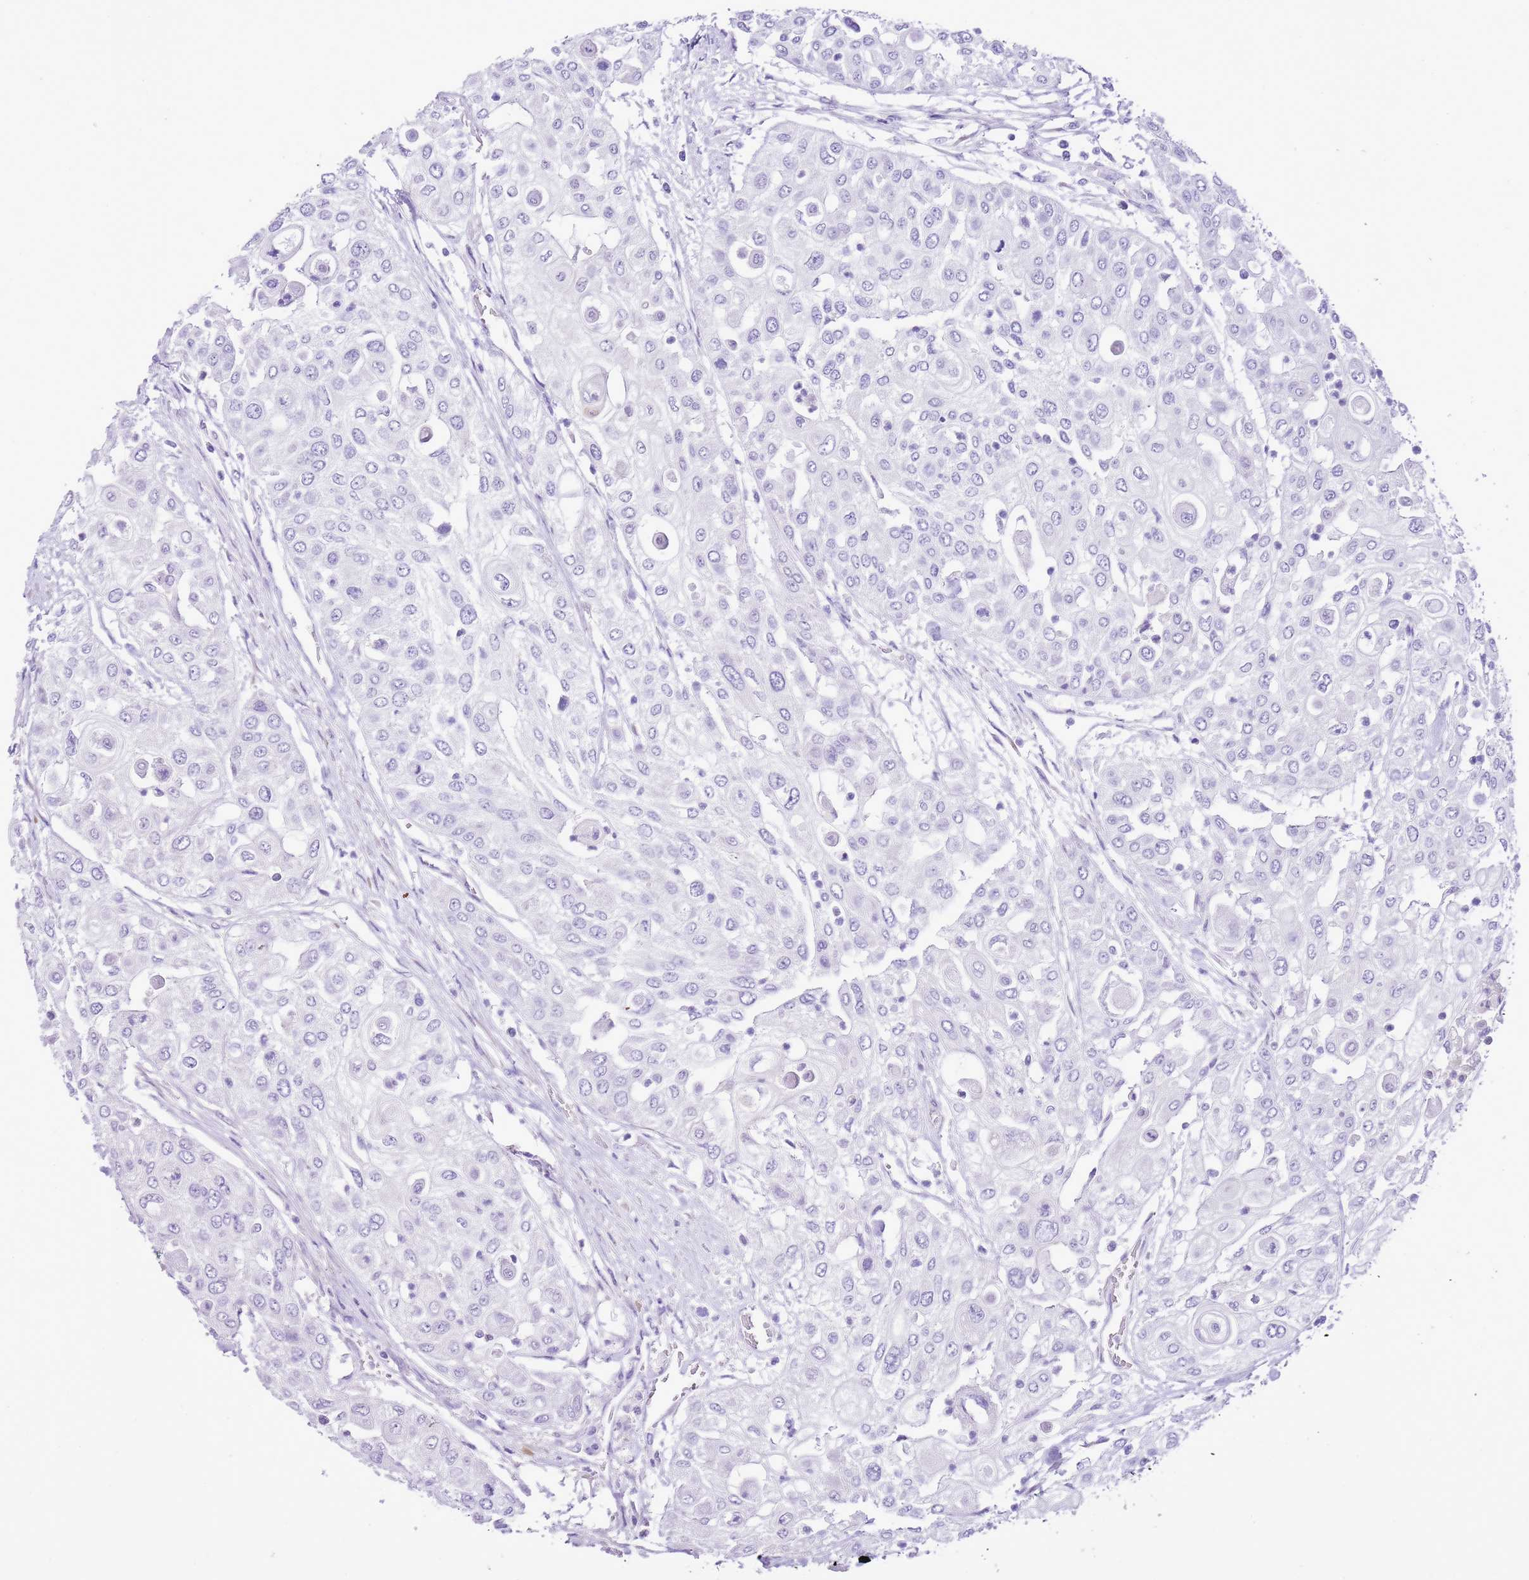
{"staining": {"intensity": "negative", "quantity": "none", "location": "none"}, "tissue": "urothelial cancer", "cell_type": "Tumor cells", "image_type": "cancer", "snomed": [{"axis": "morphology", "description": "Urothelial carcinoma, High grade"}, {"axis": "topography", "description": "Urinary bladder"}], "caption": "This is an IHC histopathology image of urothelial cancer. There is no expression in tumor cells.", "gene": "AAR2", "patient": {"sex": "female", "age": 79}}